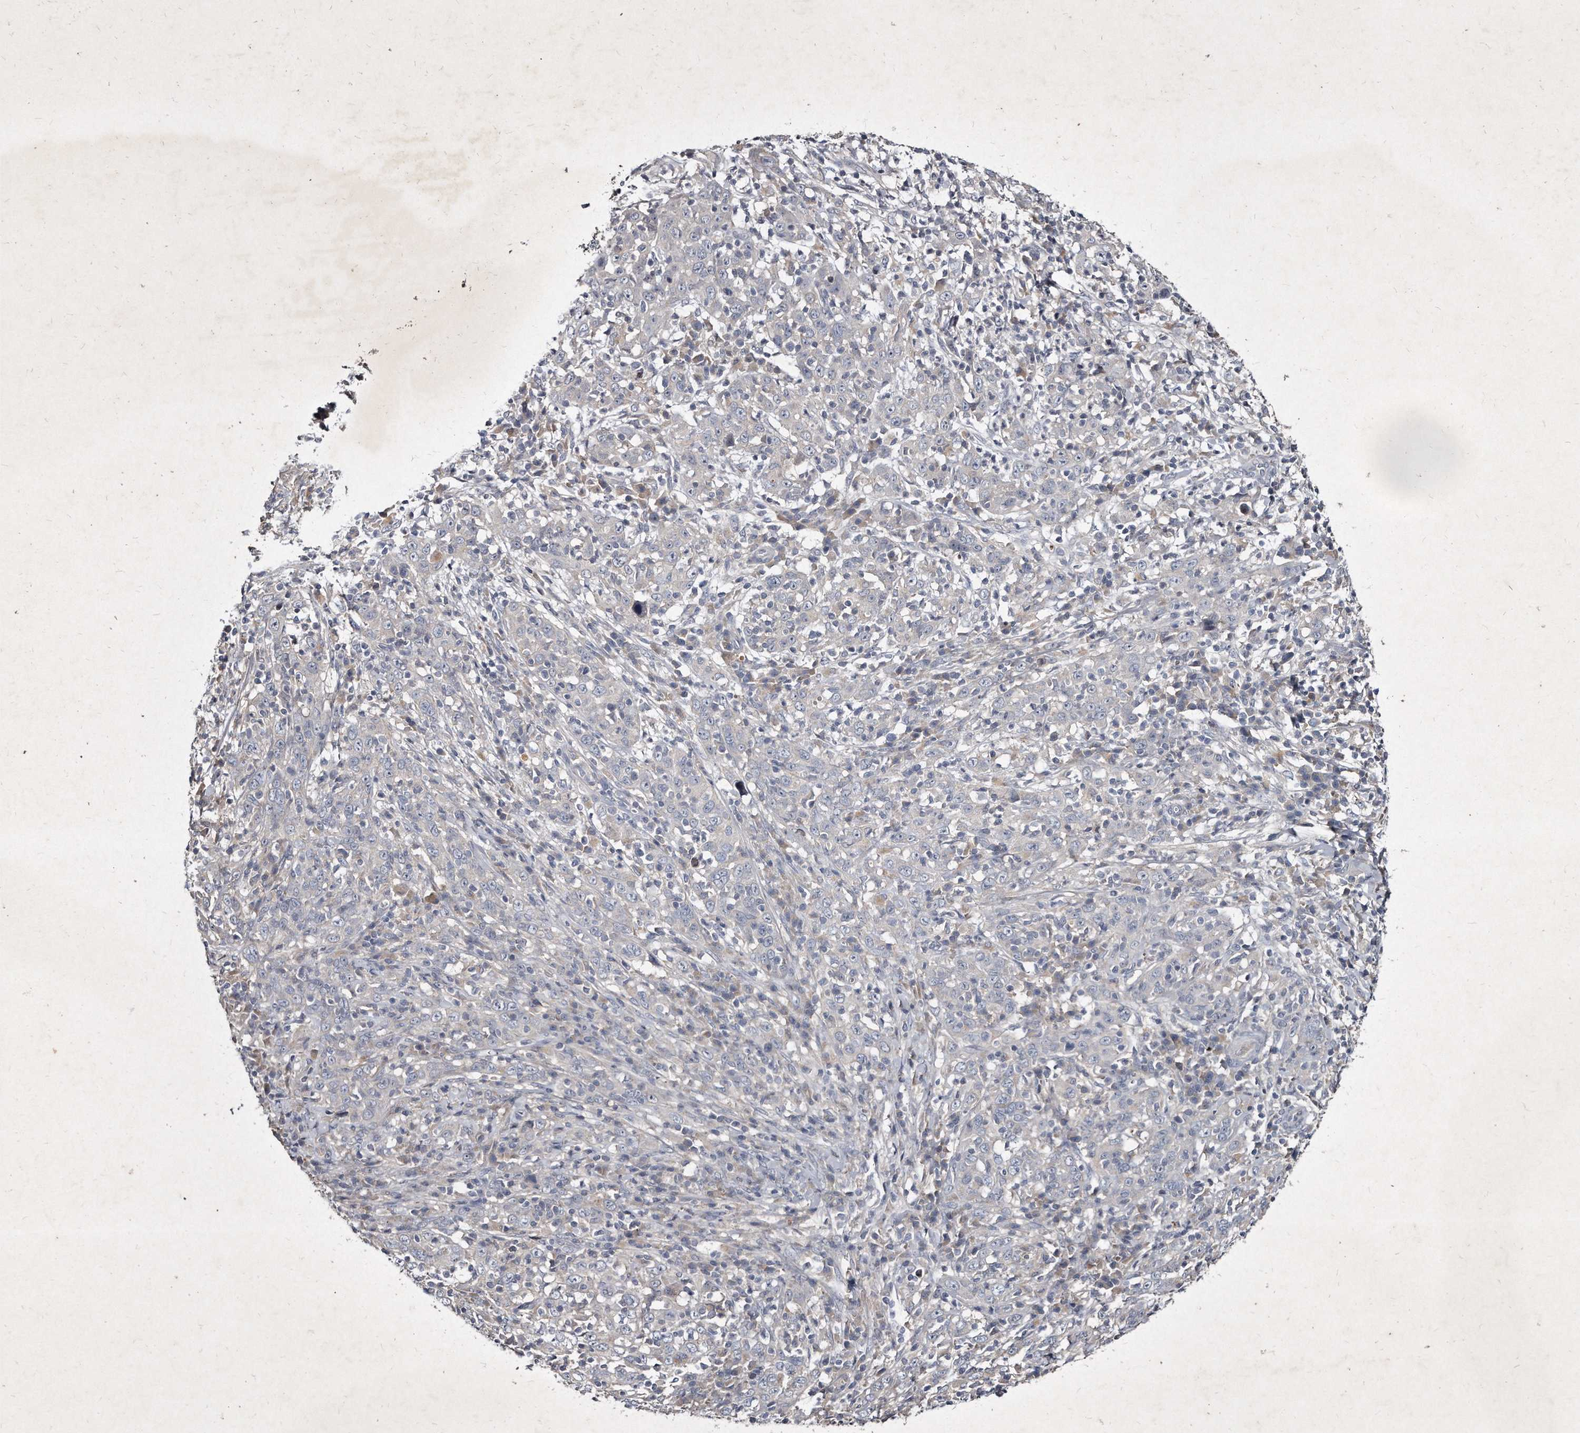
{"staining": {"intensity": "negative", "quantity": "none", "location": "none"}, "tissue": "cervical cancer", "cell_type": "Tumor cells", "image_type": "cancer", "snomed": [{"axis": "morphology", "description": "Squamous cell carcinoma, NOS"}, {"axis": "topography", "description": "Cervix"}], "caption": "Tumor cells are negative for brown protein staining in cervical cancer (squamous cell carcinoma).", "gene": "KLHDC3", "patient": {"sex": "female", "age": 46}}